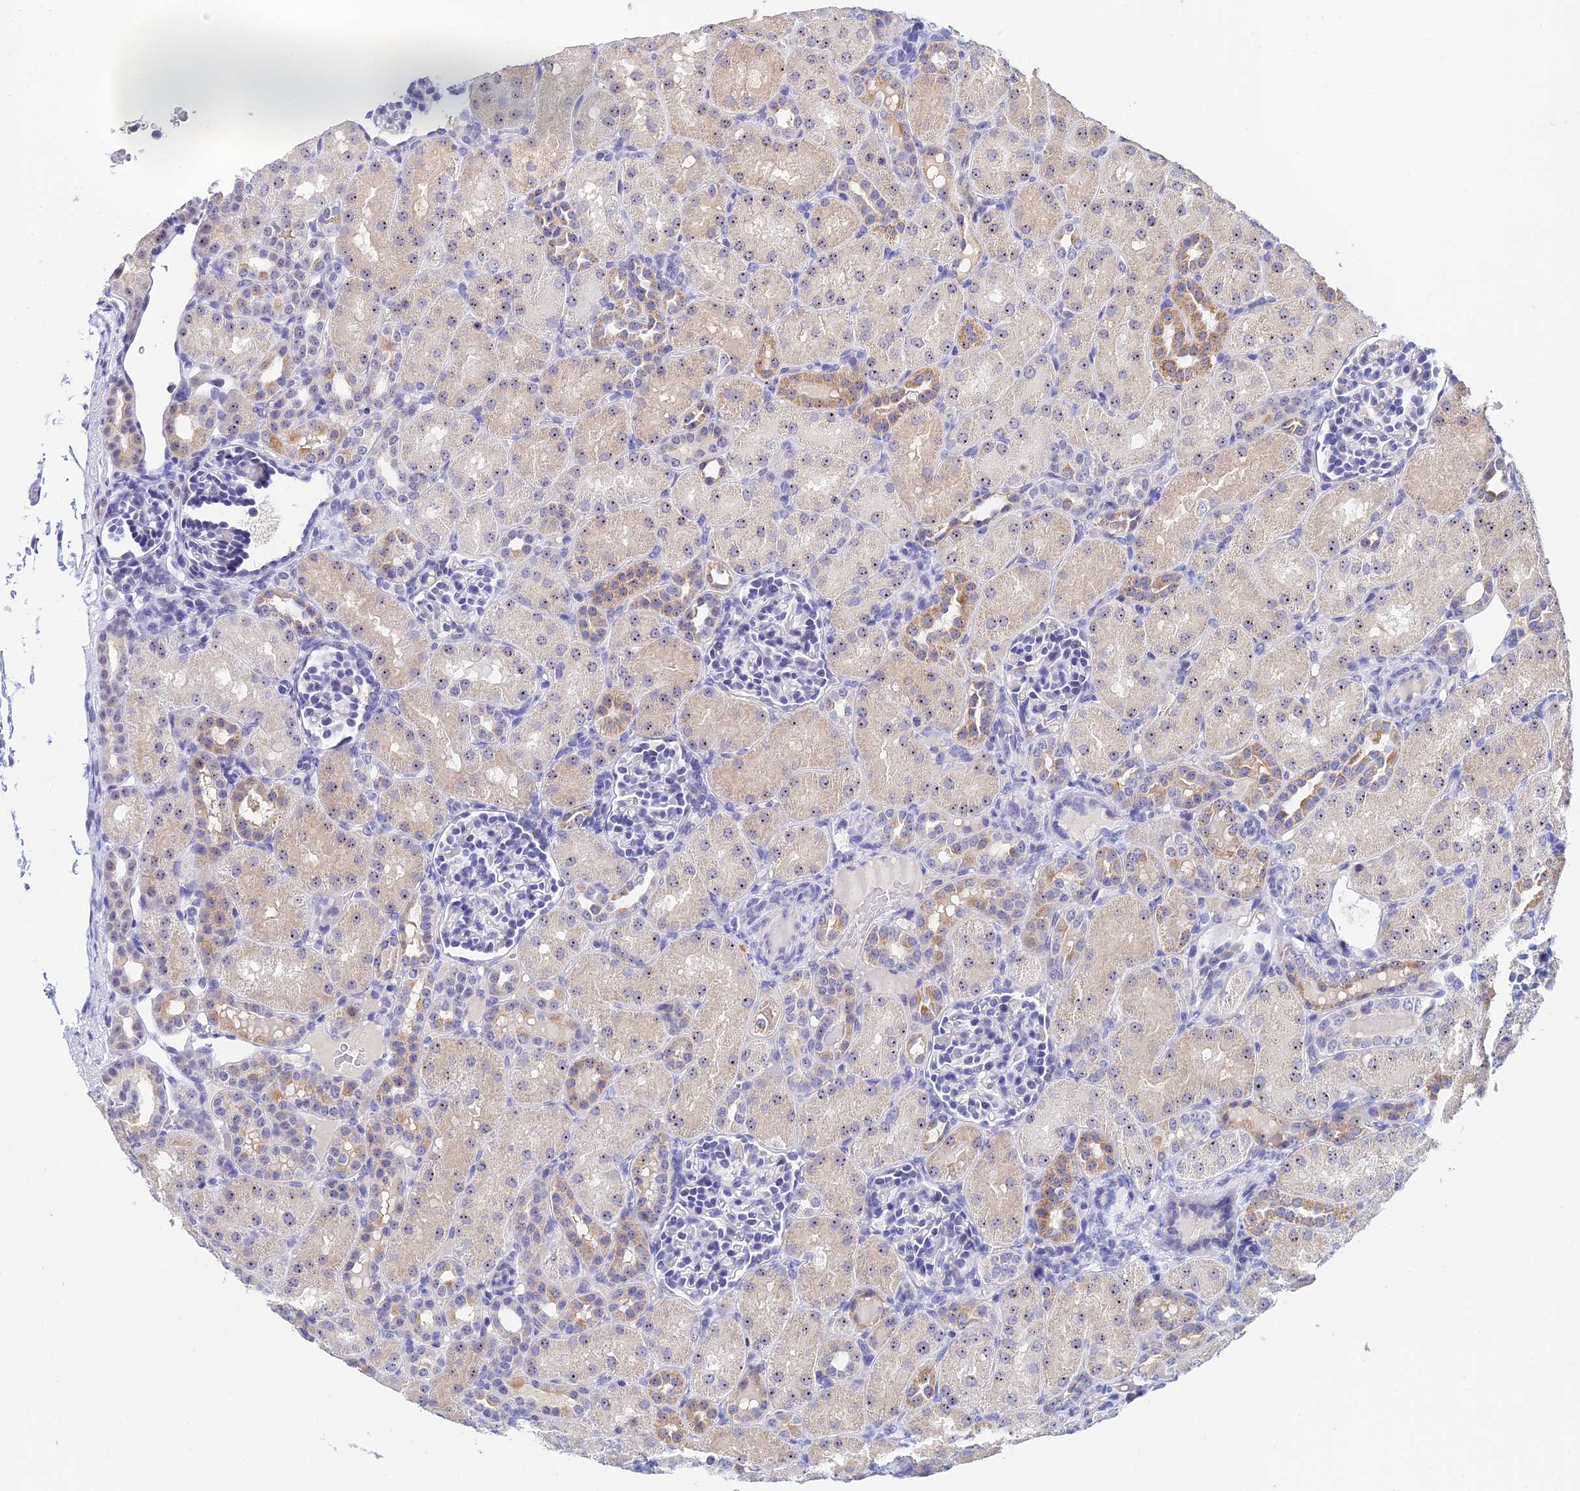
{"staining": {"intensity": "negative", "quantity": "none", "location": "none"}, "tissue": "kidney", "cell_type": "Cells in glomeruli", "image_type": "normal", "snomed": [{"axis": "morphology", "description": "Normal tissue, NOS"}, {"axis": "topography", "description": "Kidney"}], "caption": "Human kidney stained for a protein using immunohistochemistry (IHC) displays no expression in cells in glomeruli.", "gene": "PLPP4", "patient": {"sex": "male", "age": 1}}